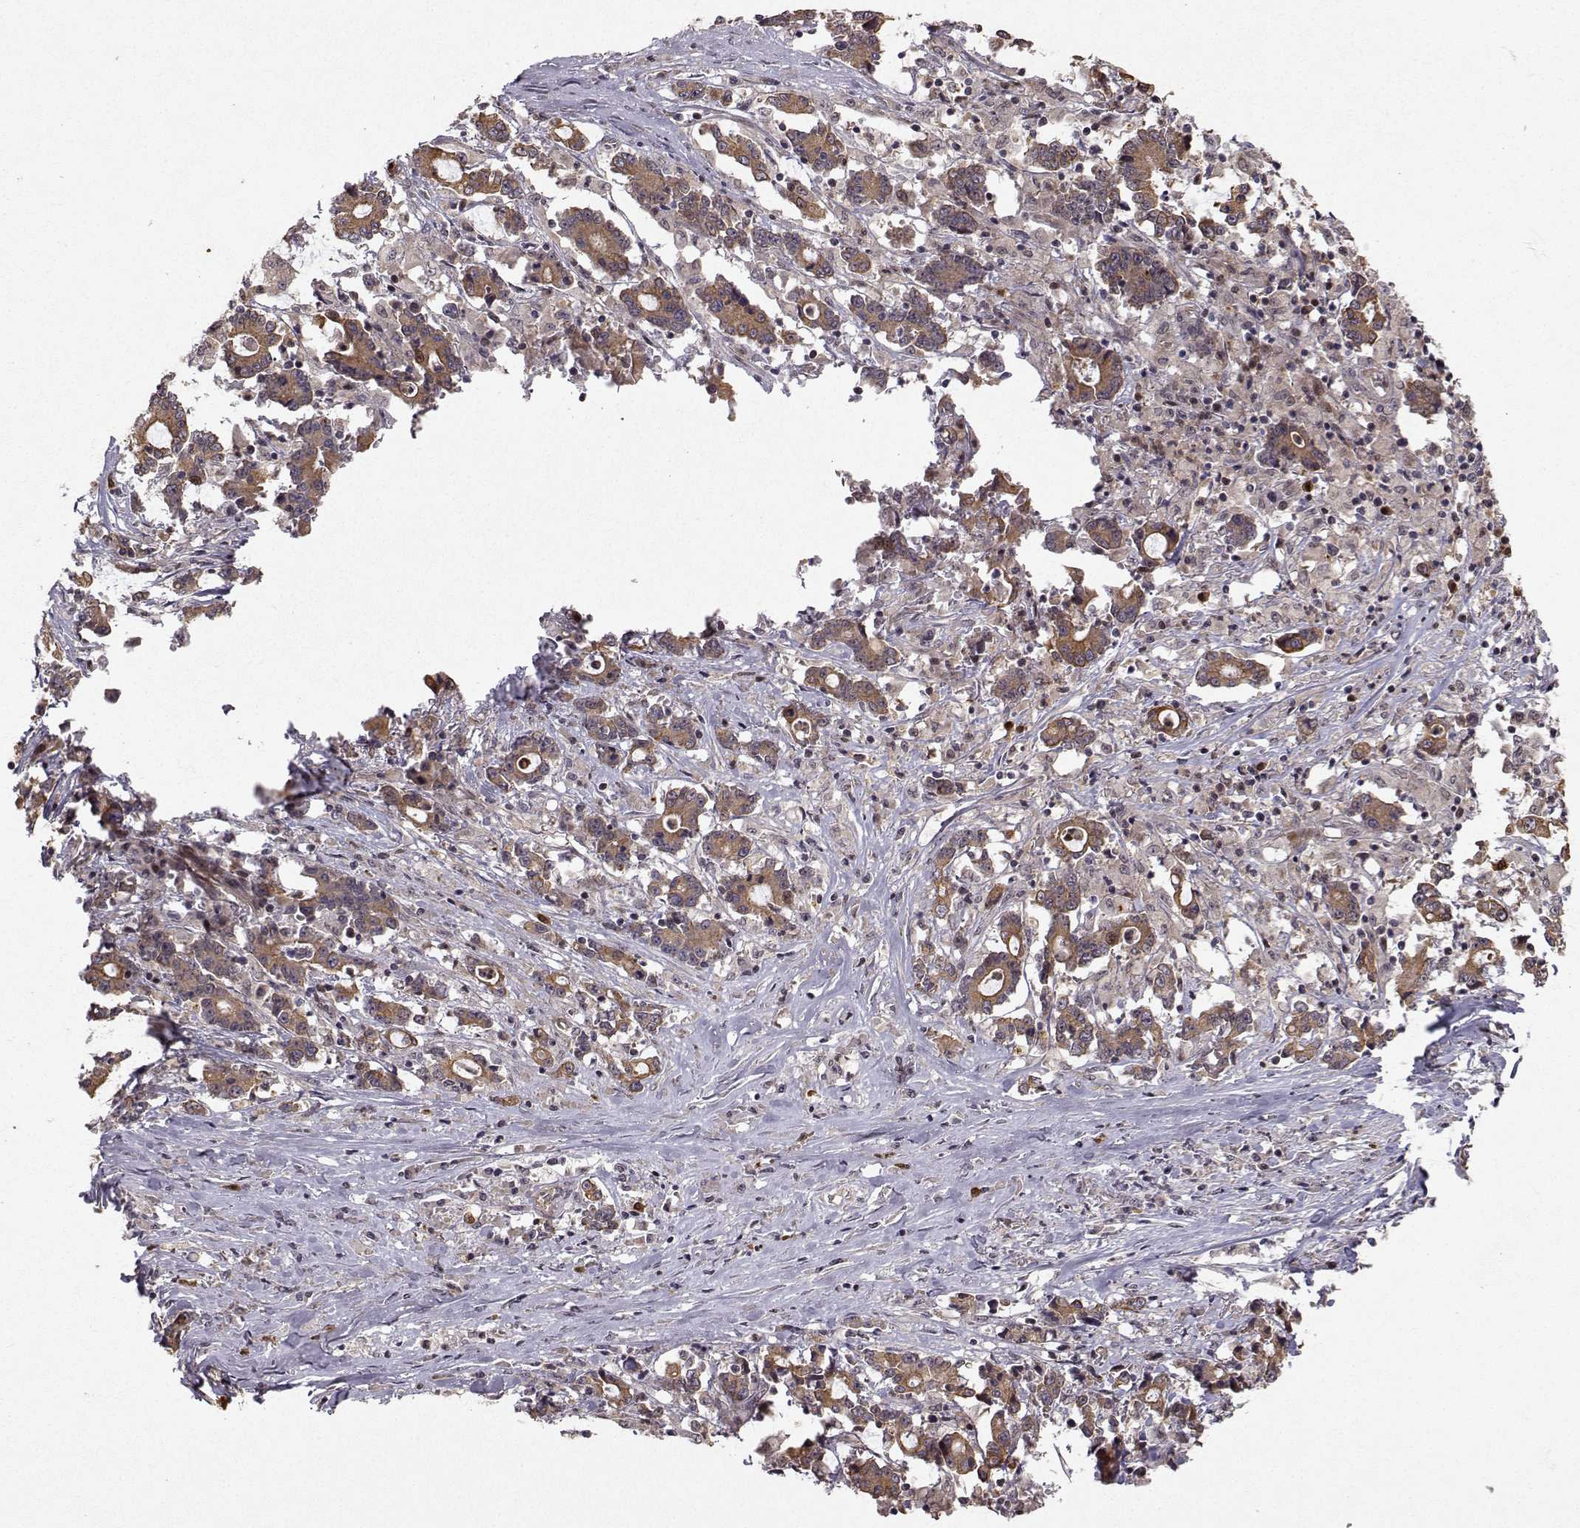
{"staining": {"intensity": "moderate", "quantity": "25%-75%", "location": "cytoplasmic/membranous"}, "tissue": "stomach cancer", "cell_type": "Tumor cells", "image_type": "cancer", "snomed": [{"axis": "morphology", "description": "Adenocarcinoma, NOS"}, {"axis": "topography", "description": "Stomach, upper"}], "caption": "This image exhibits immunohistochemistry staining of stomach adenocarcinoma, with medium moderate cytoplasmic/membranous expression in about 25%-75% of tumor cells.", "gene": "APC", "patient": {"sex": "male", "age": 68}}